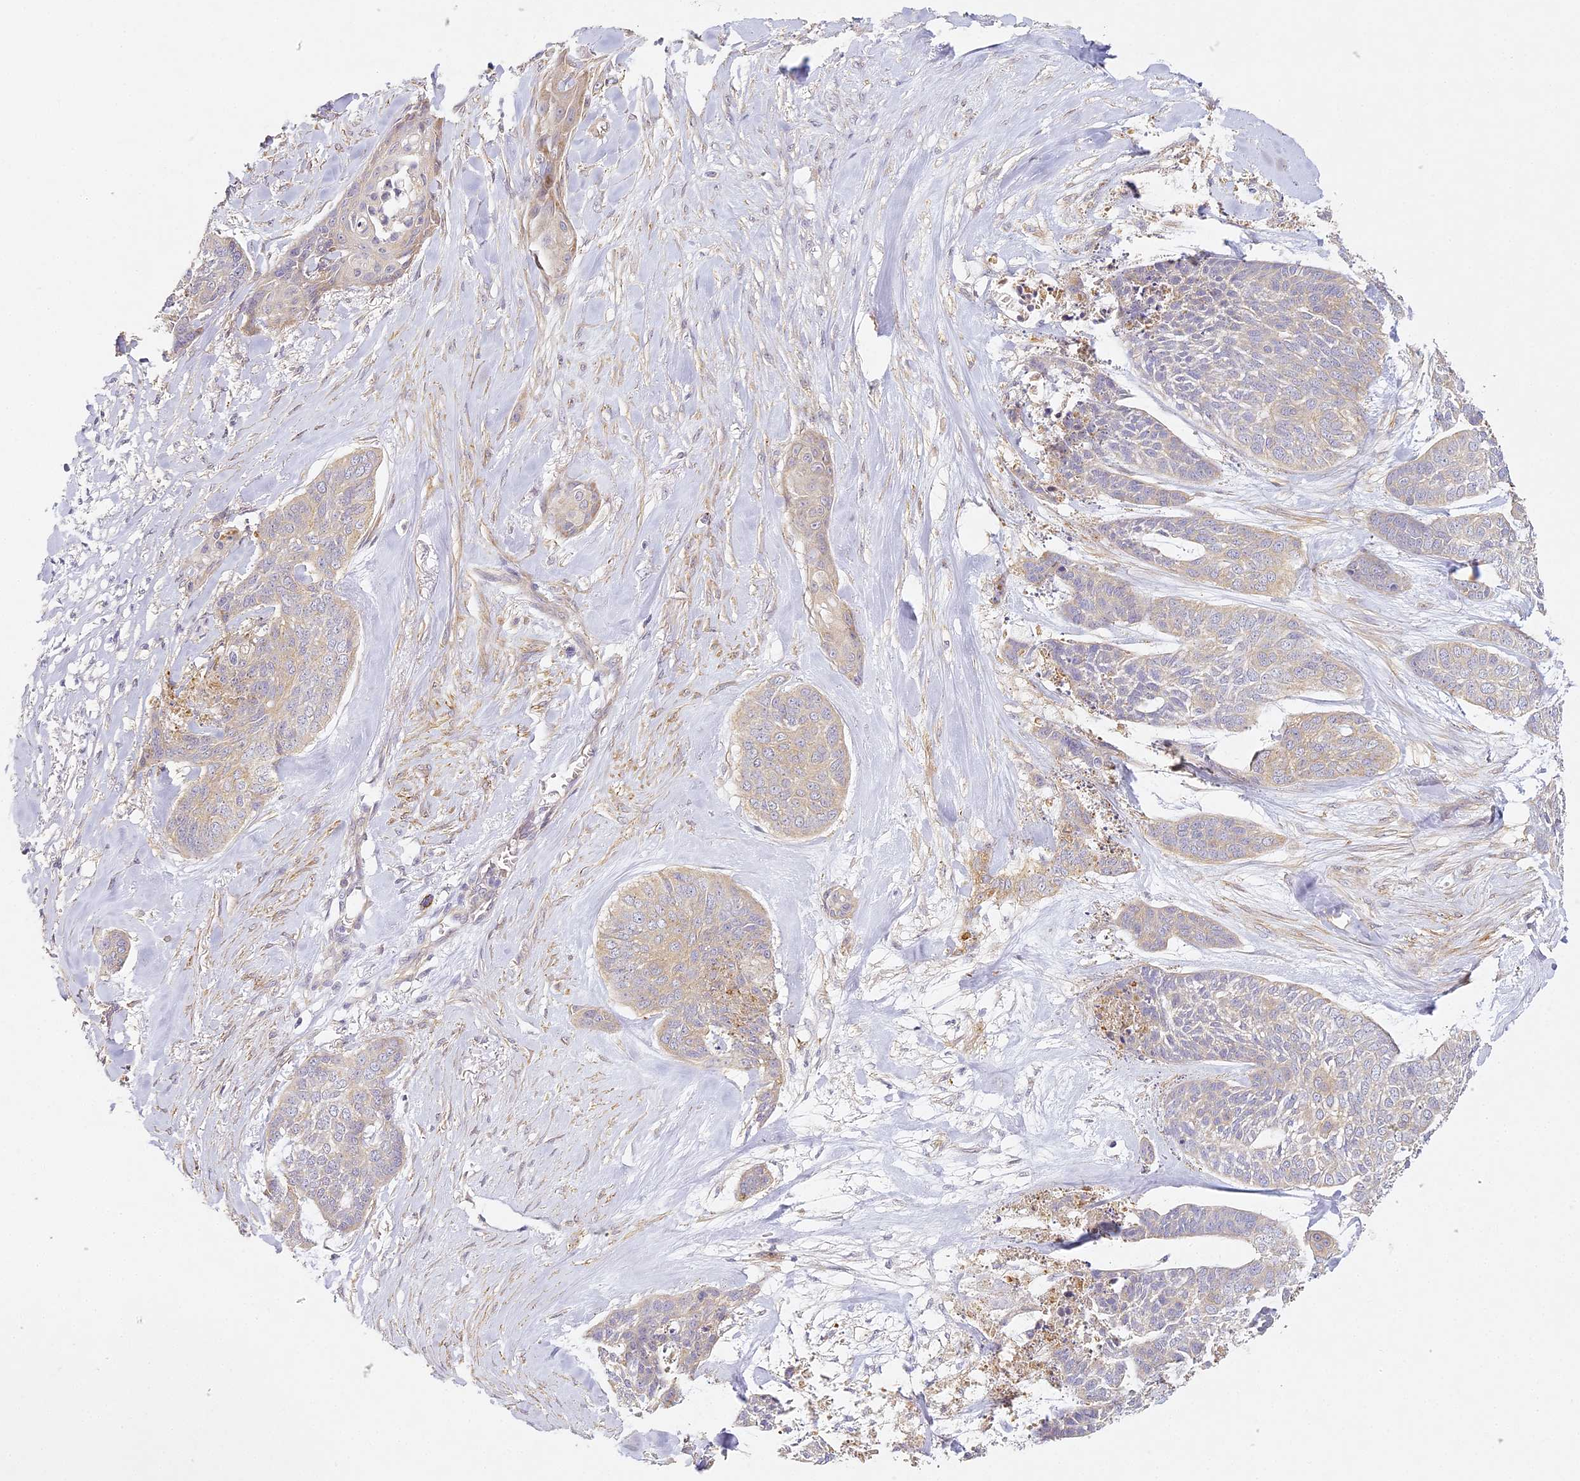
{"staining": {"intensity": "weak", "quantity": "25%-75%", "location": "cytoplasmic/membranous"}, "tissue": "skin cancer", "cell_type": "Tumor cells", "image_type": "cancer", "snomed": [{"axis": "morphology", "description": "Basal cell carcinoma"}, {"axis": "topography", "description": "Skin"}], "caption": "Immunohistochemistry (IHC) micrograph of skin basal cell carcinoma stained for a protein (brown), which displays low levels of weak cytoplasmic/membranous staining in approximately 25%-75% of tumor cells.", "gene": "MED28", "patient": {"sex": "female", "age": 64}}